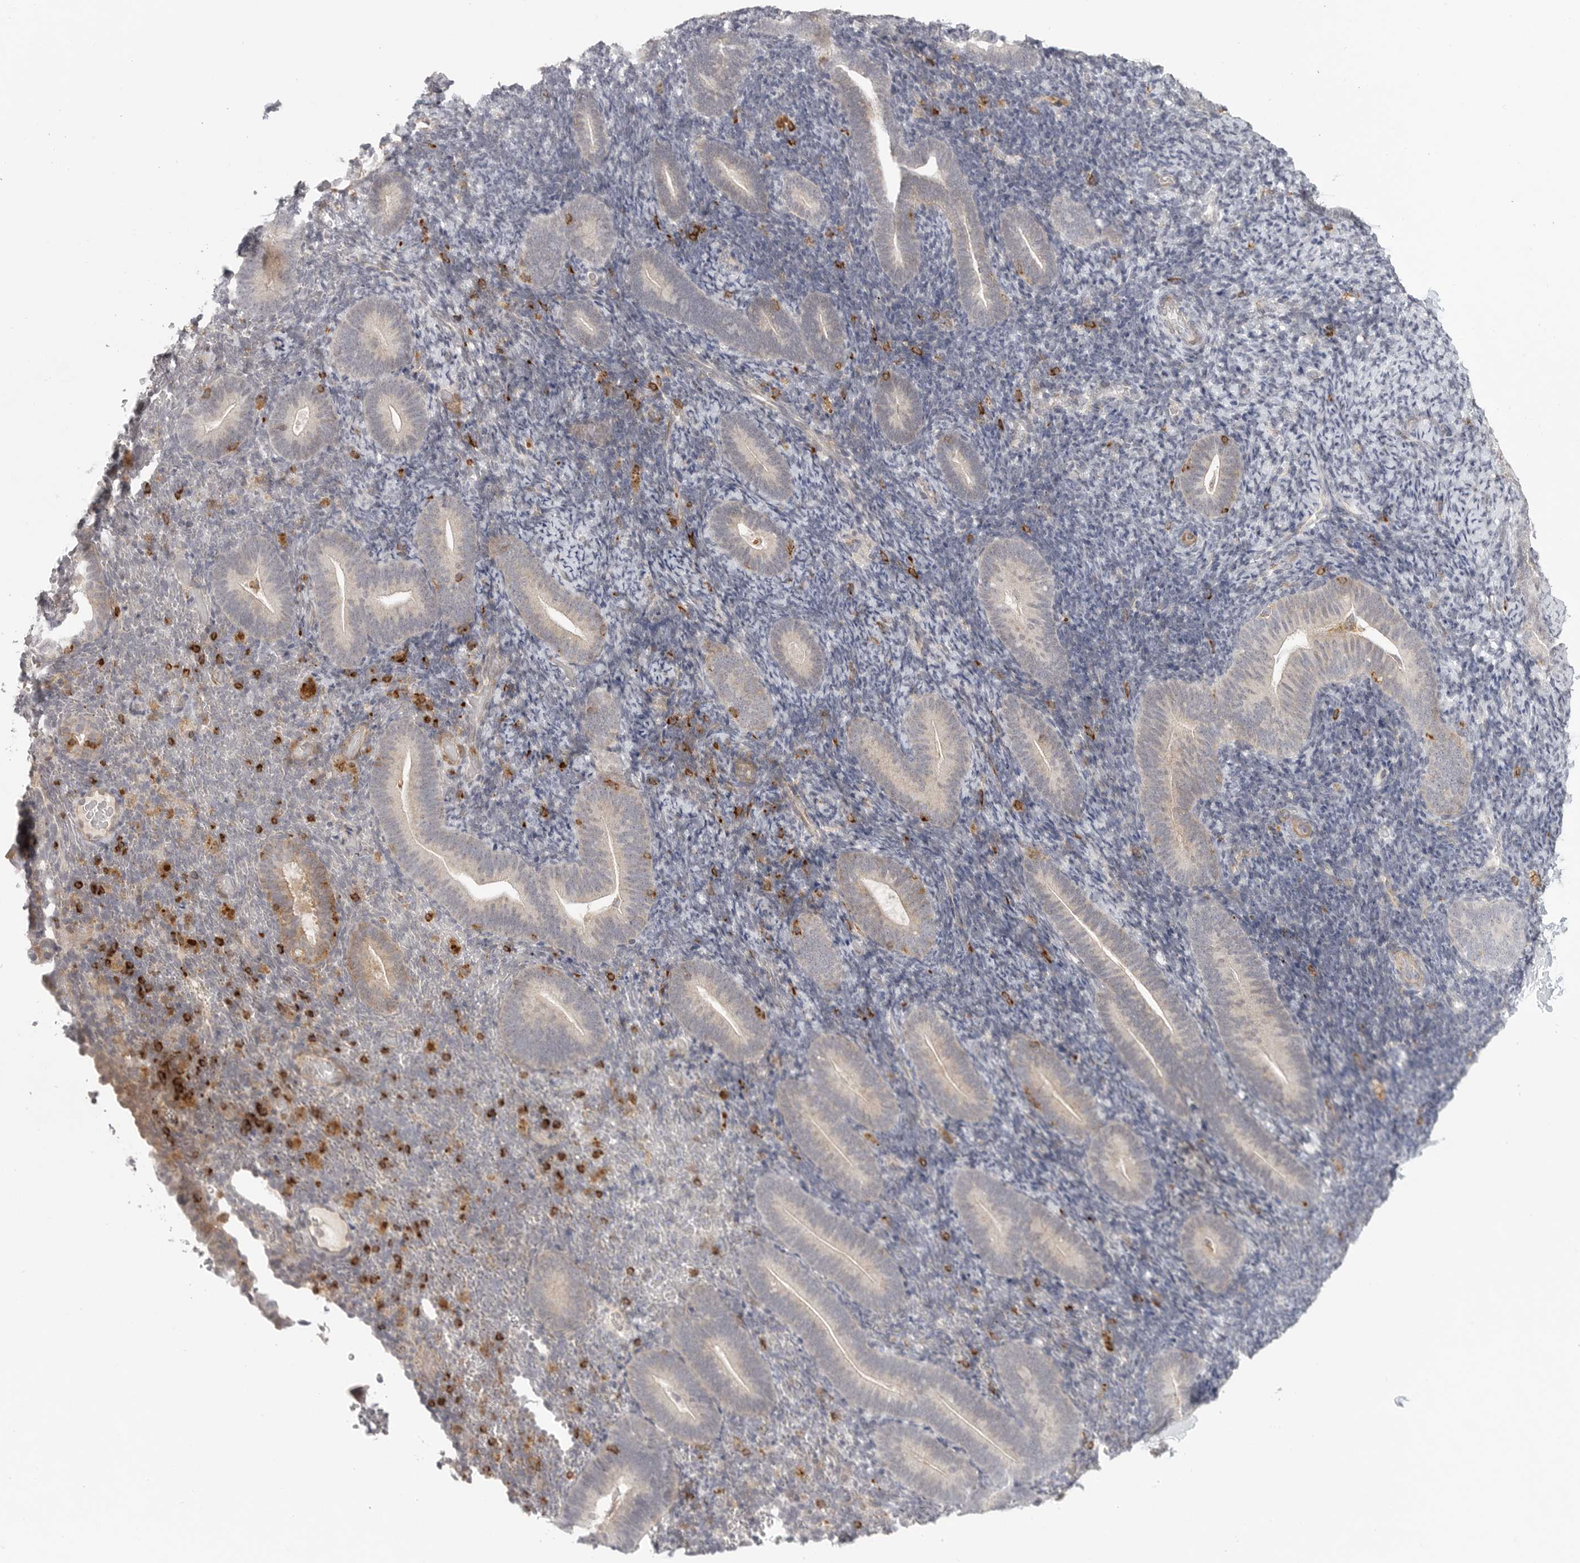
{"staining": {"intensity": "negative", "quantity": "none", "location": "none"}, "tissue": "endometrium", "cell_type": "Cells in endometrial stroma", "image_type": "normal", "snomed": [{"axis": "morphology", "description": "Normal tissue, NOS"}, {"axis": "topography", "description": "Endometrium"}], "caption": "High magnification brightfield microscopy of unremarkable endometrium stained with DAB (3,3'-diaminobenzidine) (brown) and counterstained with hematoxylin (blue): cells in endometrial stroma show no significant staining.", "gene": "SH3KBP1", "patient": {"sex": "female", "age": 51}}